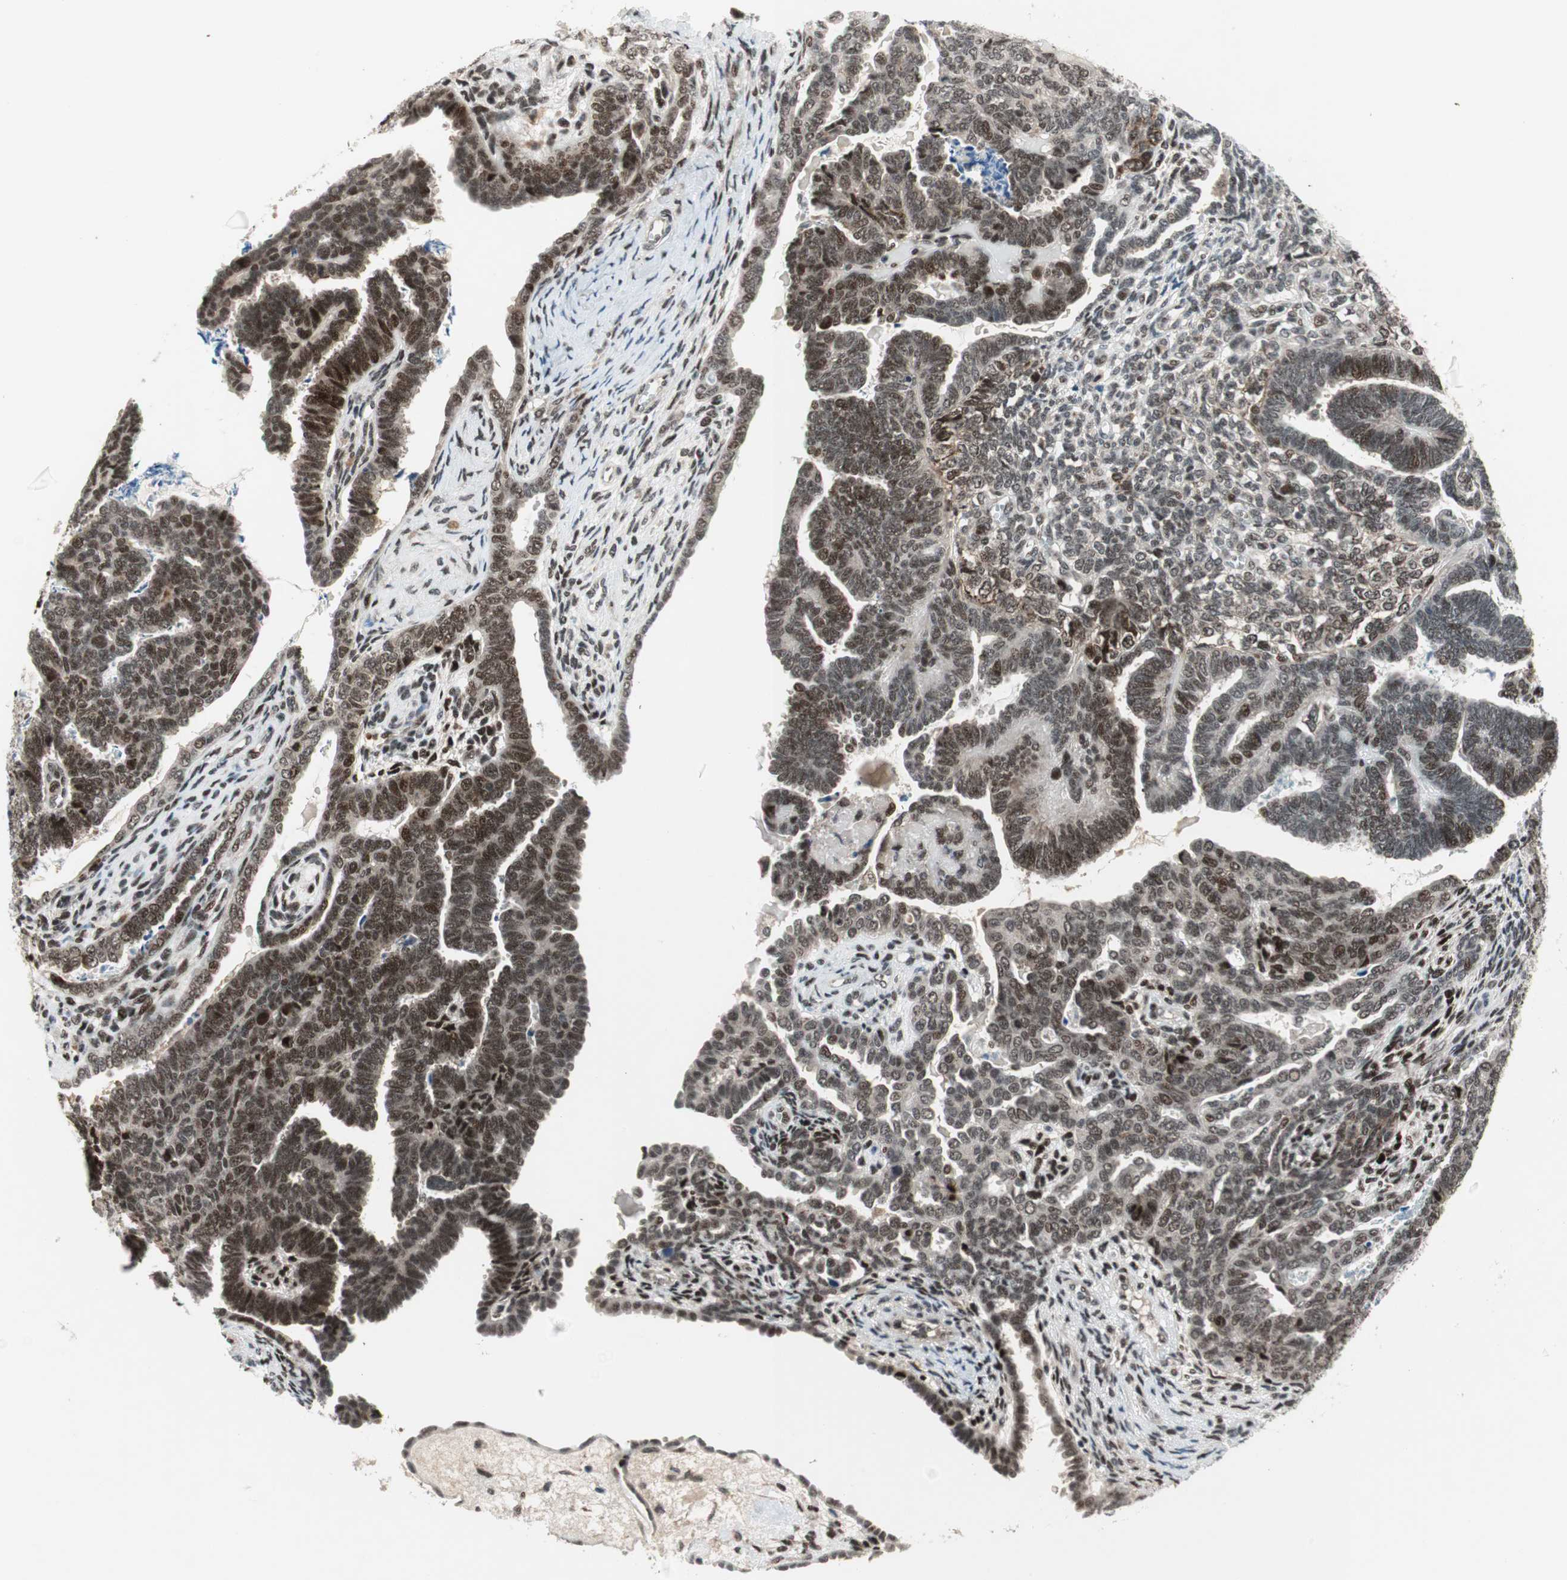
{"staining": {"intensity": "strong", "quantity": ">75%", "location": "nuclear"}, "tissue": "endometrial cancer", "cell_type": "Tumor cells", "image_type": "cancer", "snomed": [{"axis": "morphology", "description": "Neoplasm, malignant, NOS"}, {"axis": "topography", "description": "Endometrium"}], "caption": "This is an image of IHC staining of endometrial cancer (neoplasm (malignant)), which shows strong expression in the nuclear of tumor cells.", "gene": "TCF12", "patient": {"sex": "female", "age": 74}}